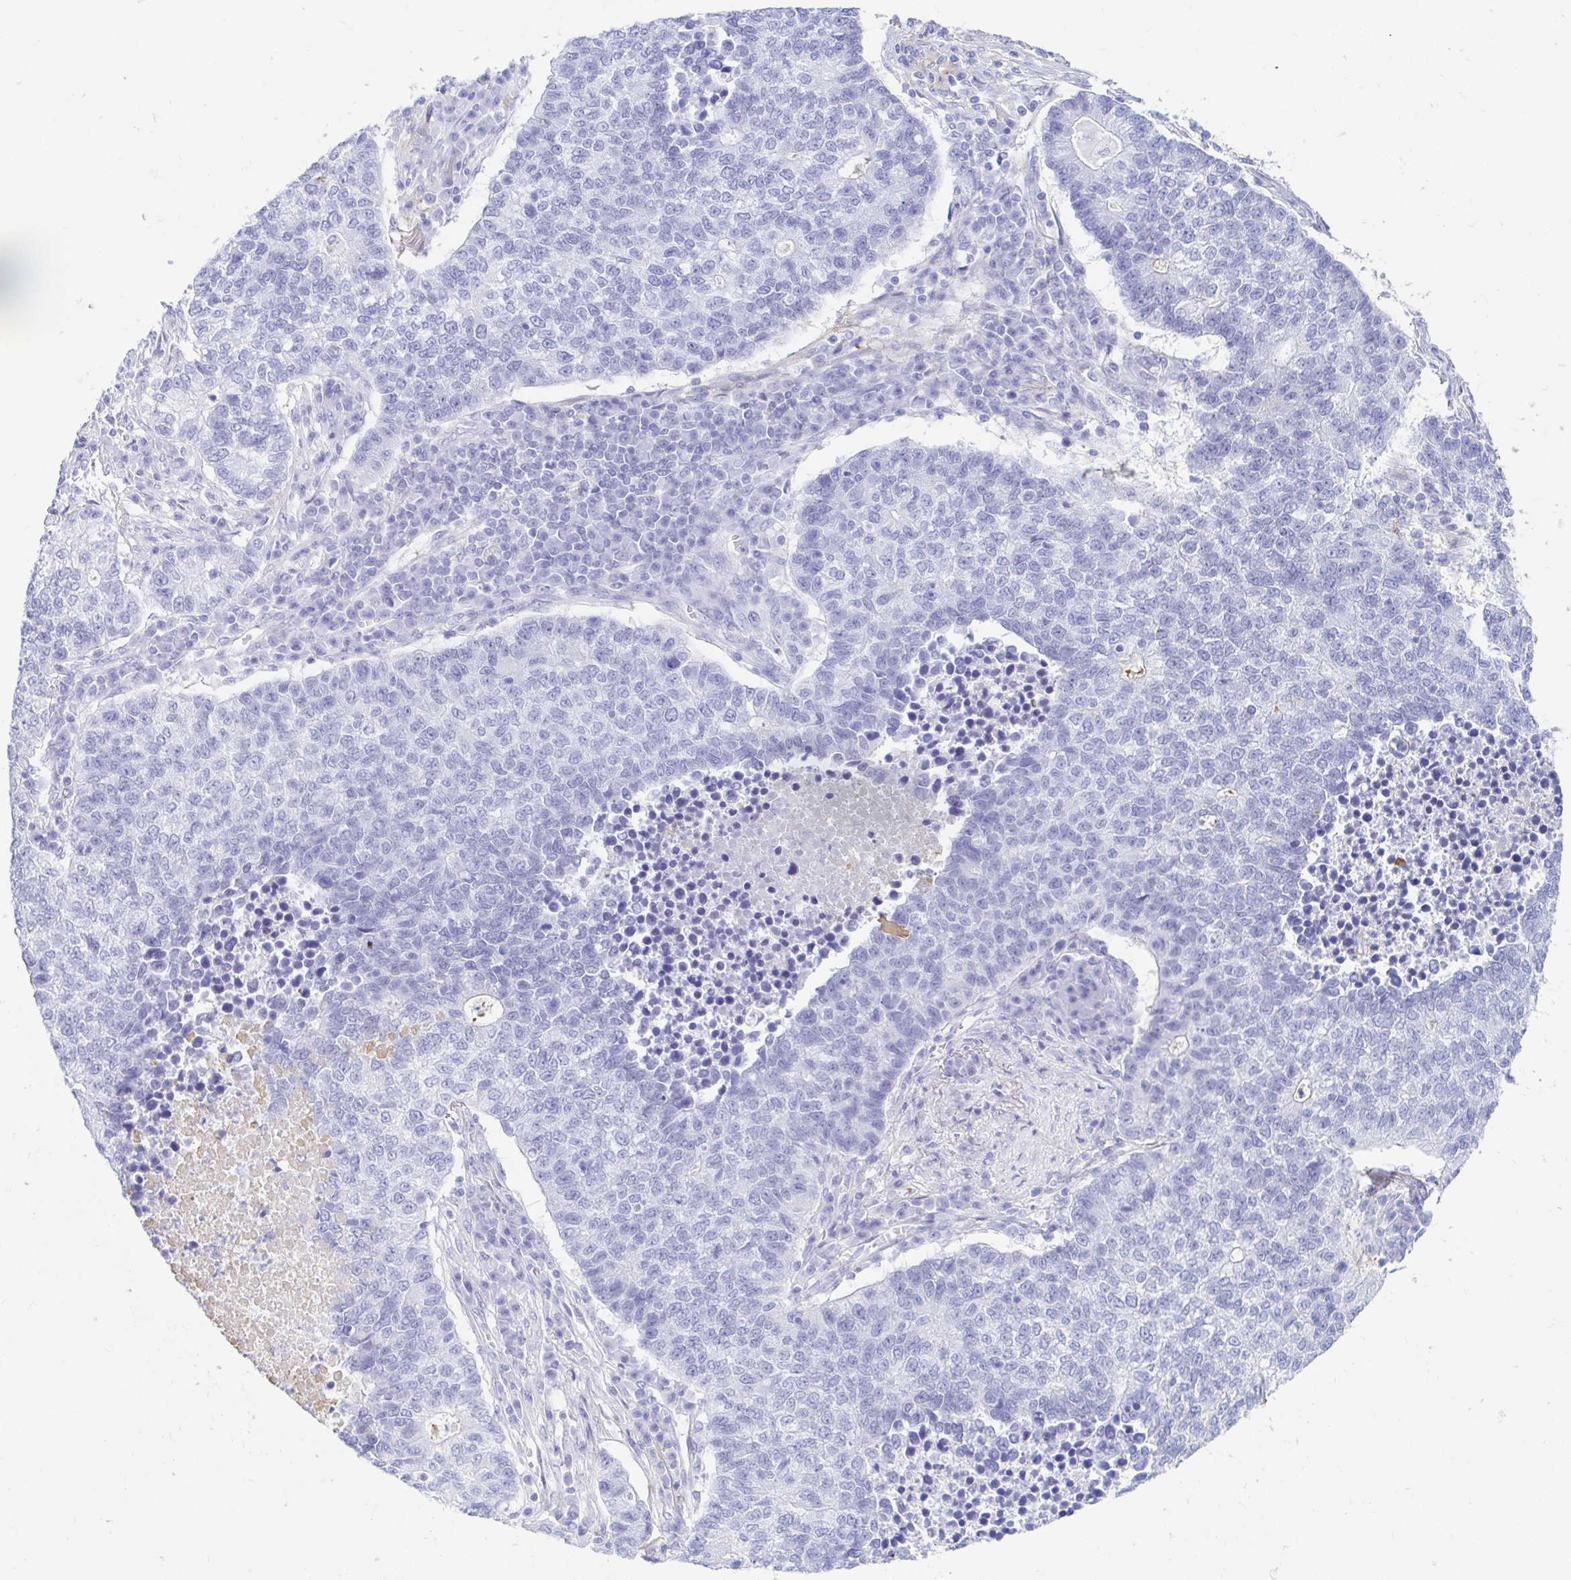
{"staining": {"intensity": "negative", "quantity": "none", "location": "none"}, "tissue": "lung cancer", "cell_type": "Tumor cells", "image_type": "cancer", "snomed": [{"axis": "morphology", "description": "Adenocarcinoma, NOS"}, {"axis": "topography", "description": "Lung"}], "caption": "Protein analysis of lung adenocarcinoma exhibits no significant staining in tumor cells. Nuclei are stained in blue.", "gene": "GKN1", "patient": {"sex": "male", "age": 57}}